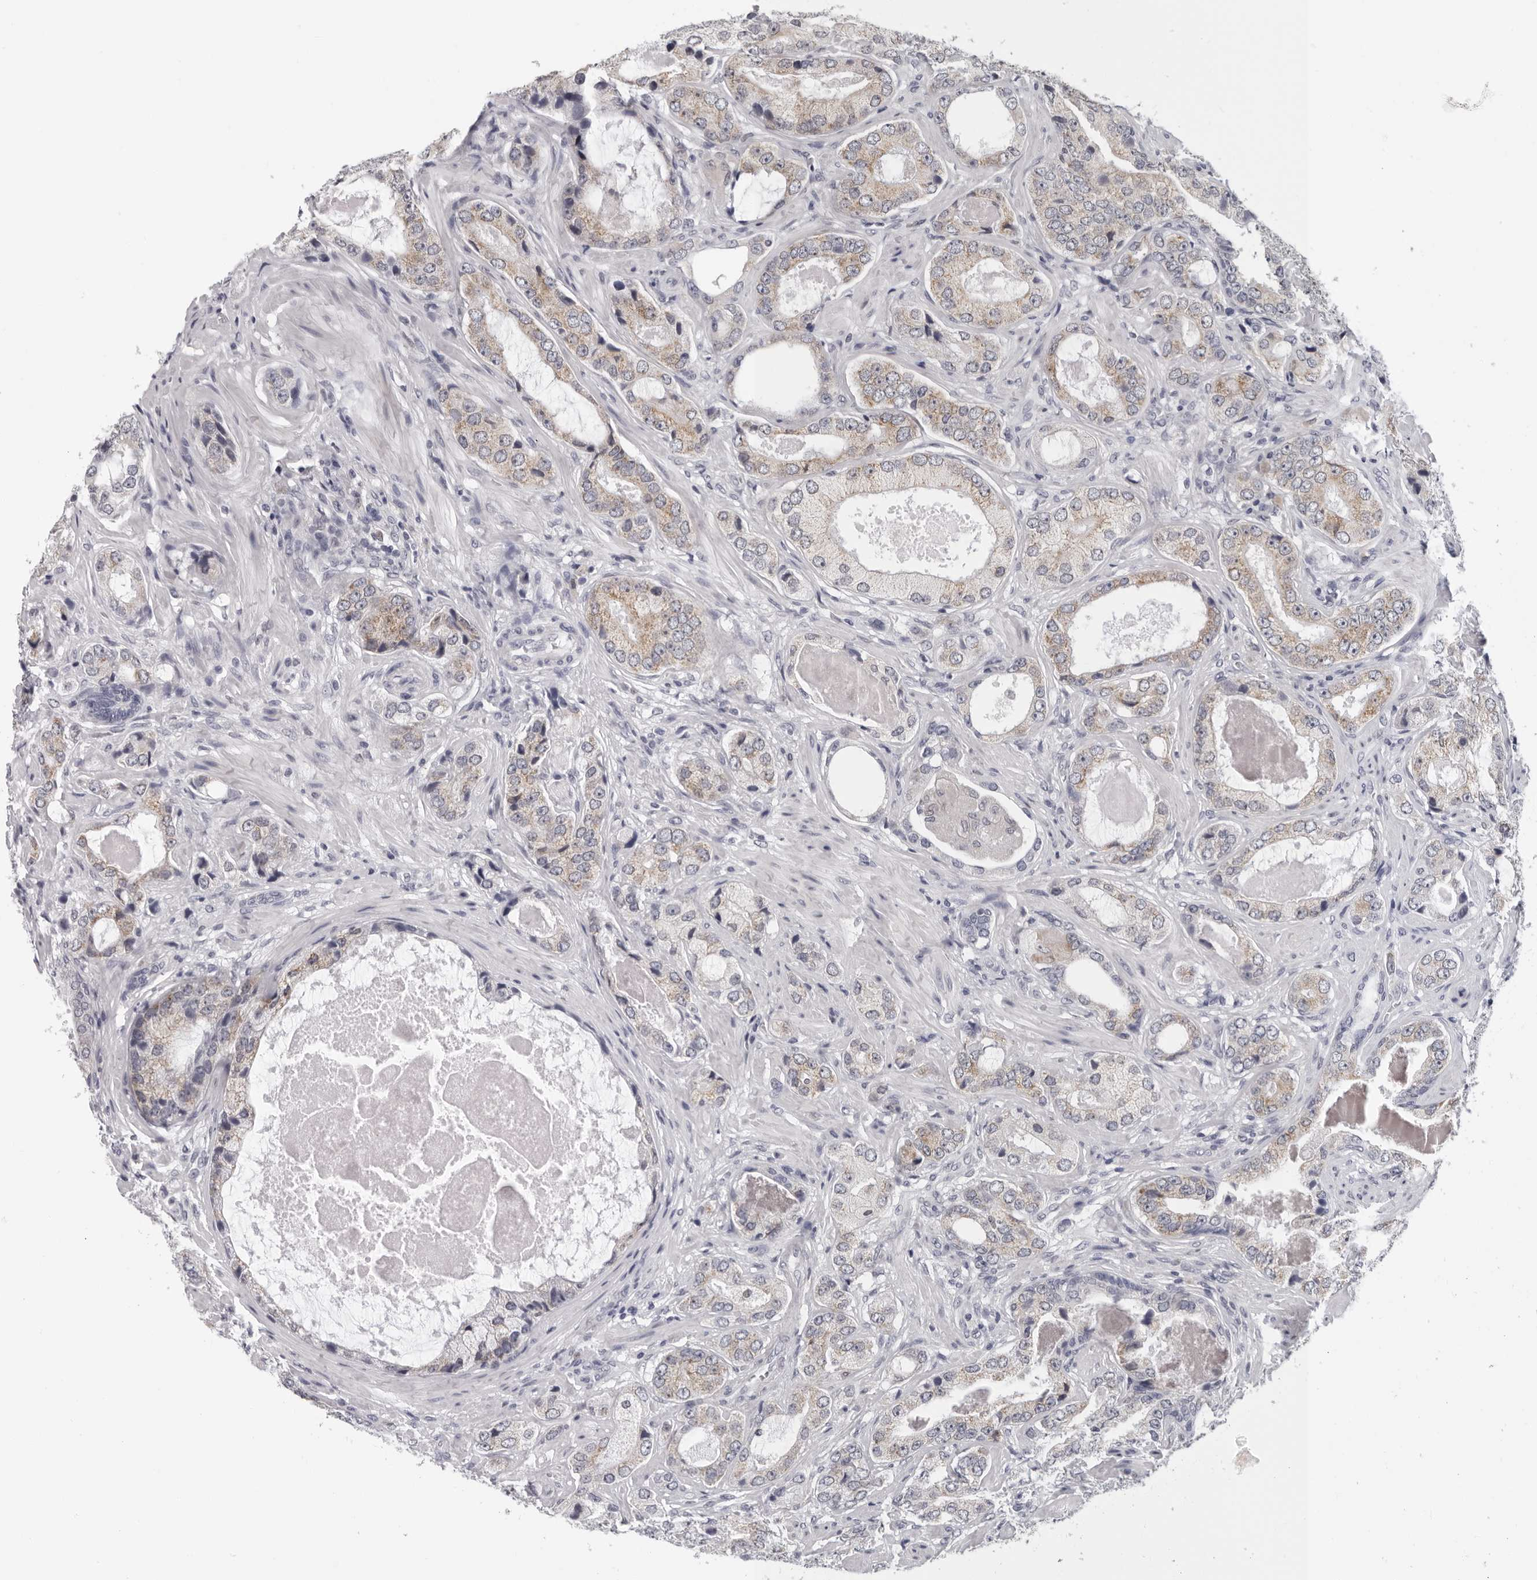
{"staining": {"intensity": "weak", "quantity": ">75%", "location": "cytoplasmic/membranous"}, "tissue": "prostate cancer", "cell_type": "Tumor cells", "image_type": "cancer", "snomed": [{"axis": "morphology", "description": "Normal tissue, NOS"}, {"axis": "morphology", "description": "Adenocarcinoma, High grade"}, {"axis": "topography", "description": "Prostate"}, {"axis": "topography", "description": "Peripheral nerve tissue"}], "caption": "Immunohistochemistry (IHC) image of prostate adenocarcinoma (high-grade) stained for a protein (brown), which reveals low levels of weak cytoplasmic/membranous expression in approximately >75% of tumor cells.", "gene": "CPT2", "patient": {"sex": "male", "age": 59}}